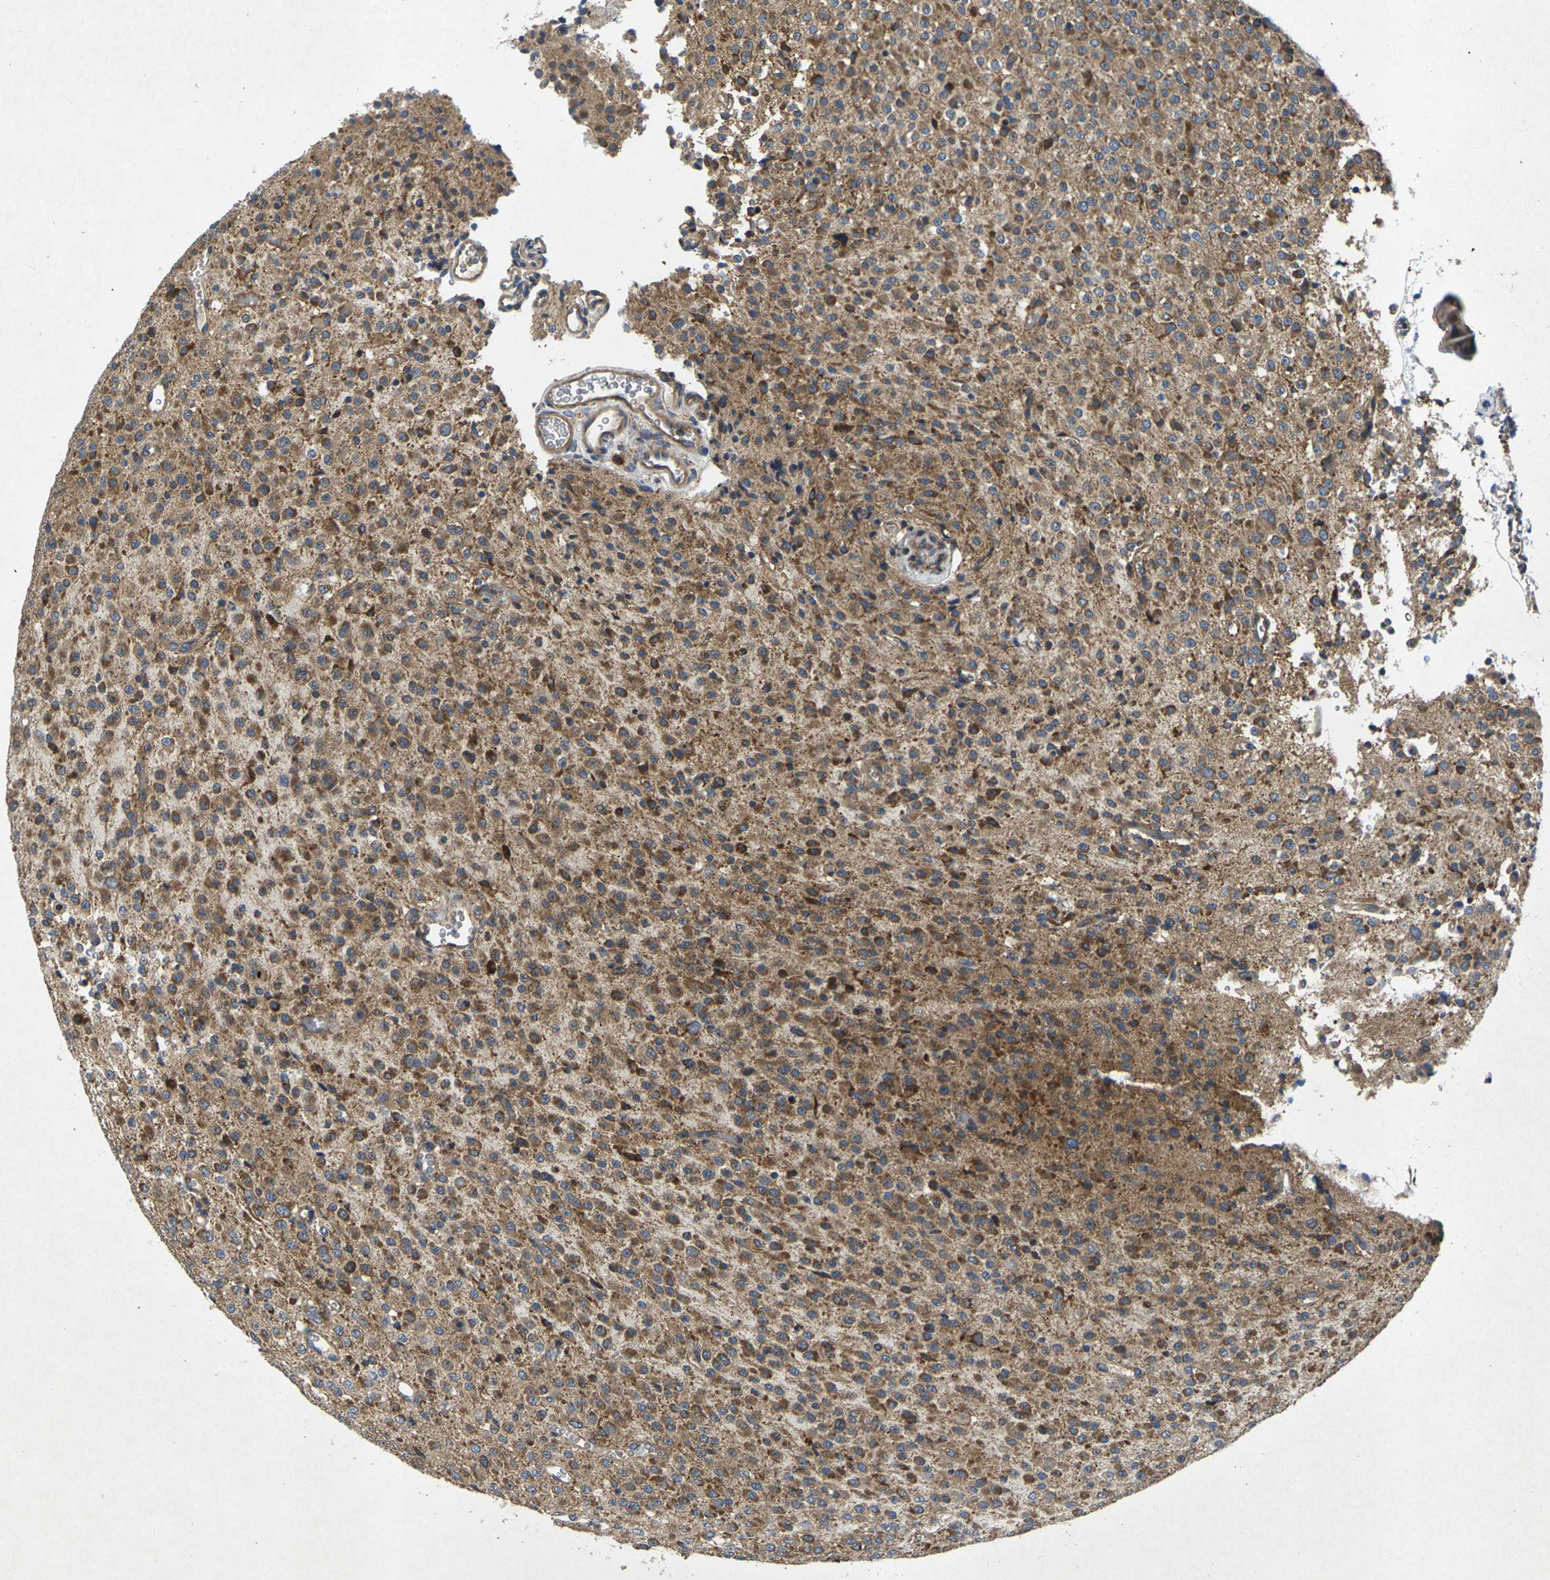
{"staining": {"intensity": "moderate", "quantity": ">75%", "location": "cytoplasmic/membranous"}, "tissue": "glioma", "cell_type": "Tumor cells", "image_type": "cancer", "snomed": [{"axis": "morphology", "description": "Glioma, malignant, Low grade"}, {"axis": "topography", "description": "Brain"}], "caption": "Protein expression analysis of low-grade glioma (malignant) demonstrates moderate cytoplasmic/membranous positivity in approximately >75% of tumor cells. The protein of interest is shown in brown color, while the nuclei are stained blue.", "gene": "KIF1B", "patient": {"sex": "male", "age": 38}}